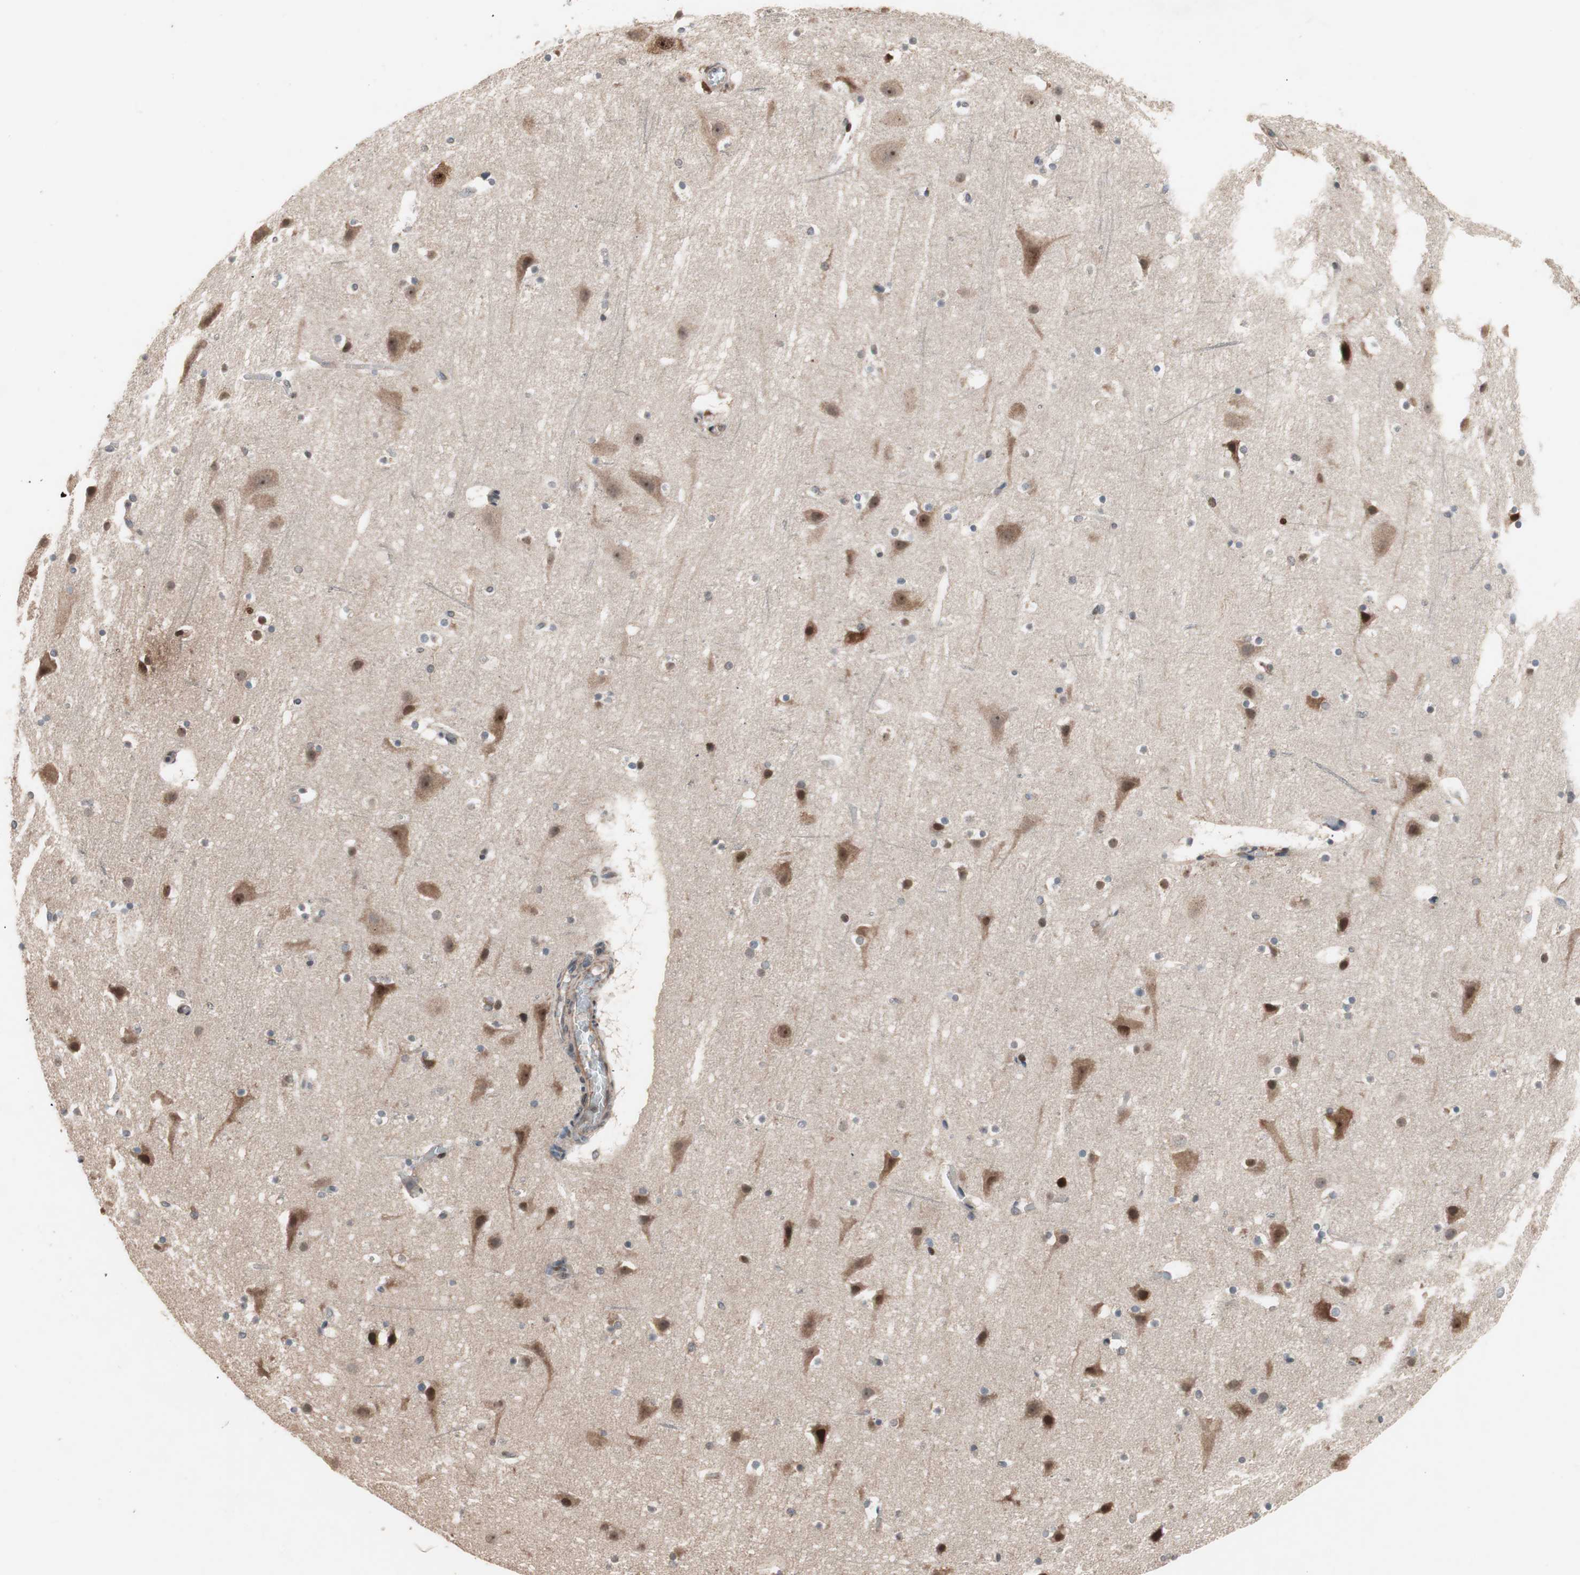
{"staining": {"intensity": "negative", "quantity": "none", "location": "none"}, "tissue": "cerebral cortex", "cell_type": "Endothelial cells", "image_type": "normal", "snomed": [{"axis": "morphology", "description": "Normal tissue, NOS"}, {"axis": "topography", "description": "Cerebral cortex"}], "caption": "IHC of benign human cerebral cortex demonstrates no staining in endothelial cells.", "gene": "NF2", "patient": {"sex": "male", "age": 45}}